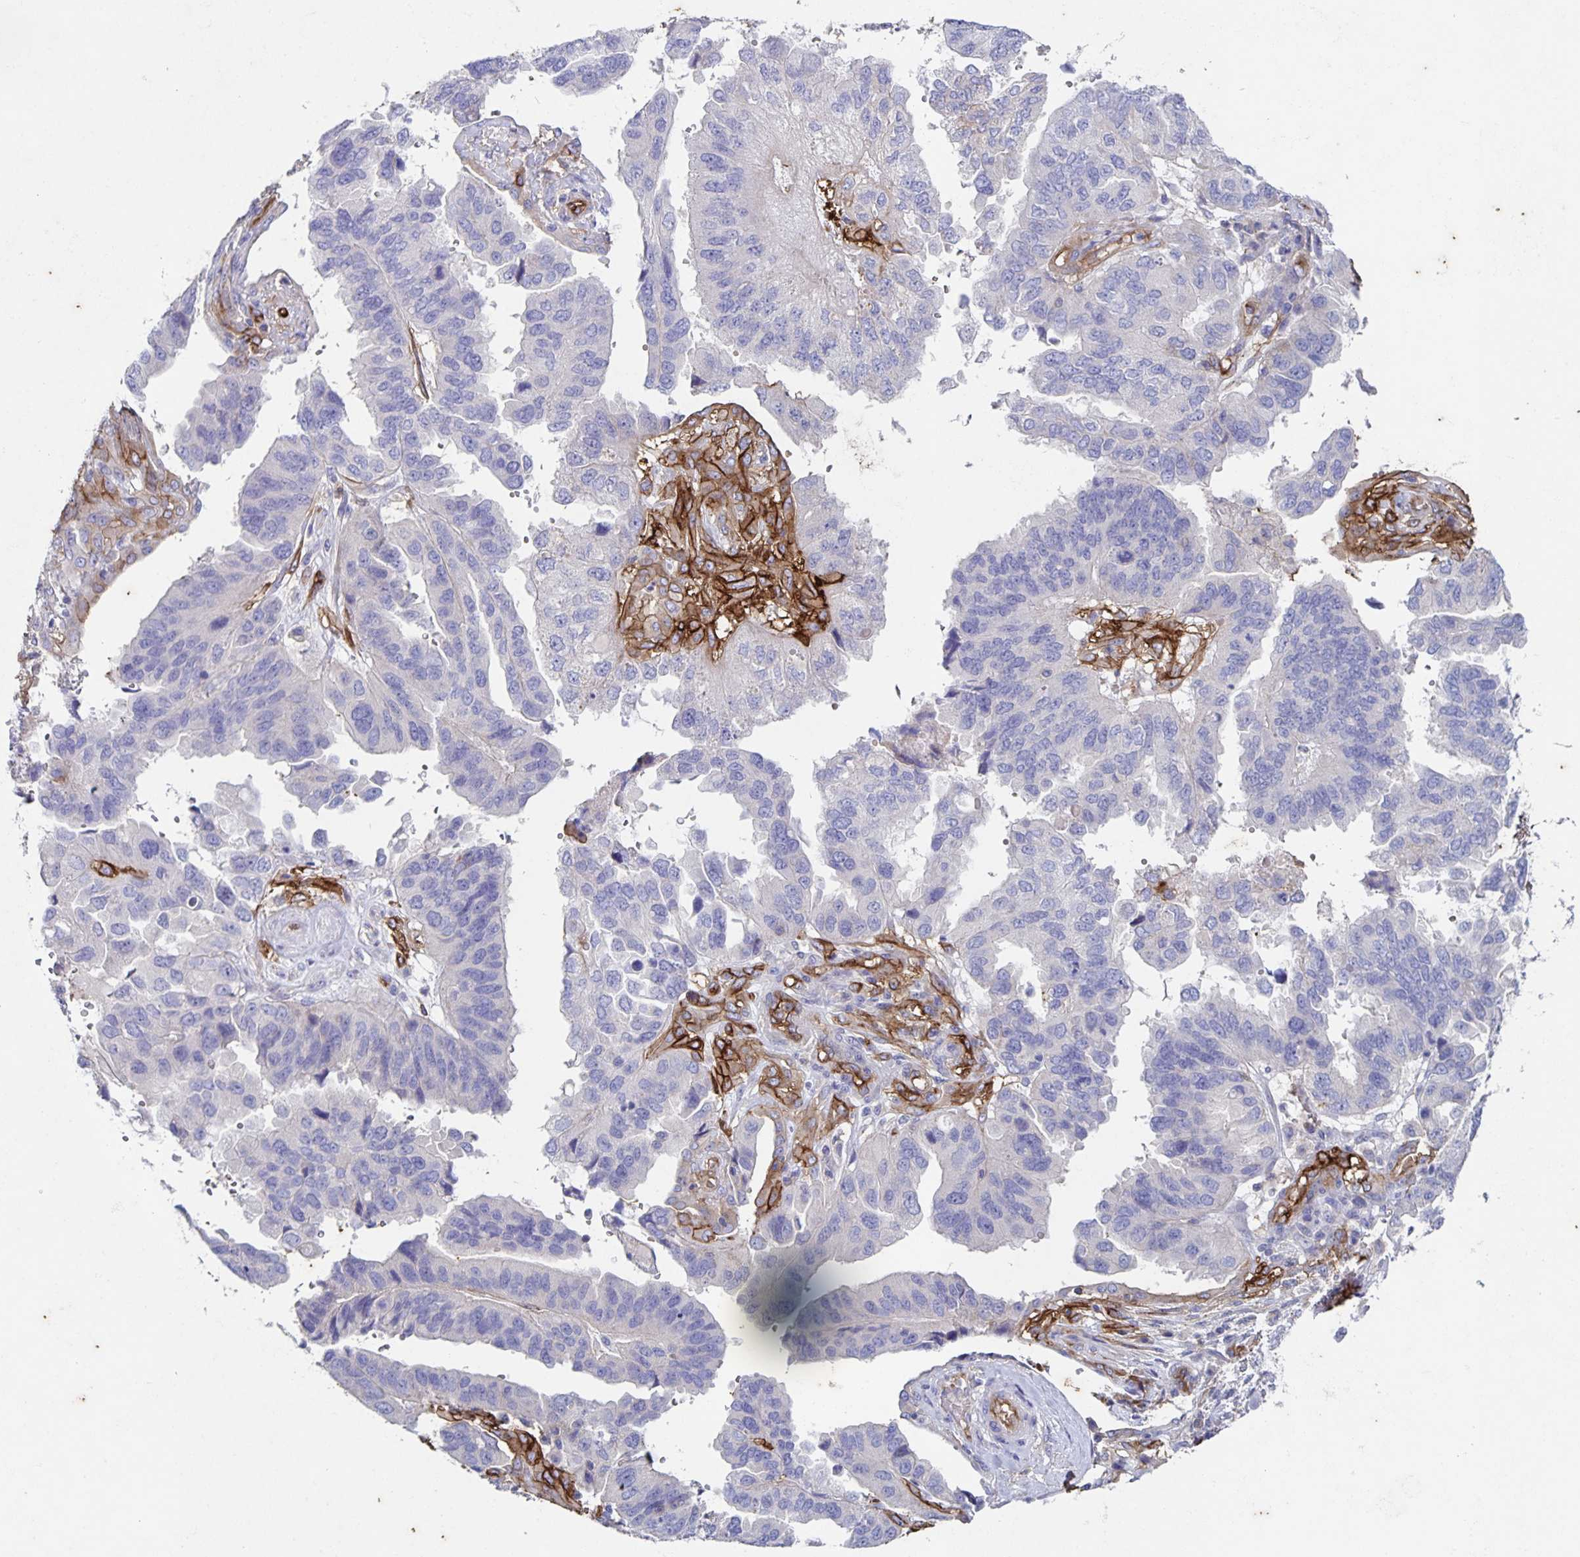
{"staining": {"intensity": "negative", "quantity": "none", "location": "none"}, "tissue": "ovarian cancer", "cell_type": "Tumor cells", "image_type": "cancer", "snomed": [{"axis": "morphology", "description": "Cystadenocarcinoma, serous, NOS"}, {"axis": "topography", "description": "Ovary"}], "caption": "Serous cystadenocarcinoma (ovarian) was stained to show a protein in brown. There is no significant expression in tumor cells.", "gene": "ITGA2", "patient": {"sex": "female", "age": 79}}